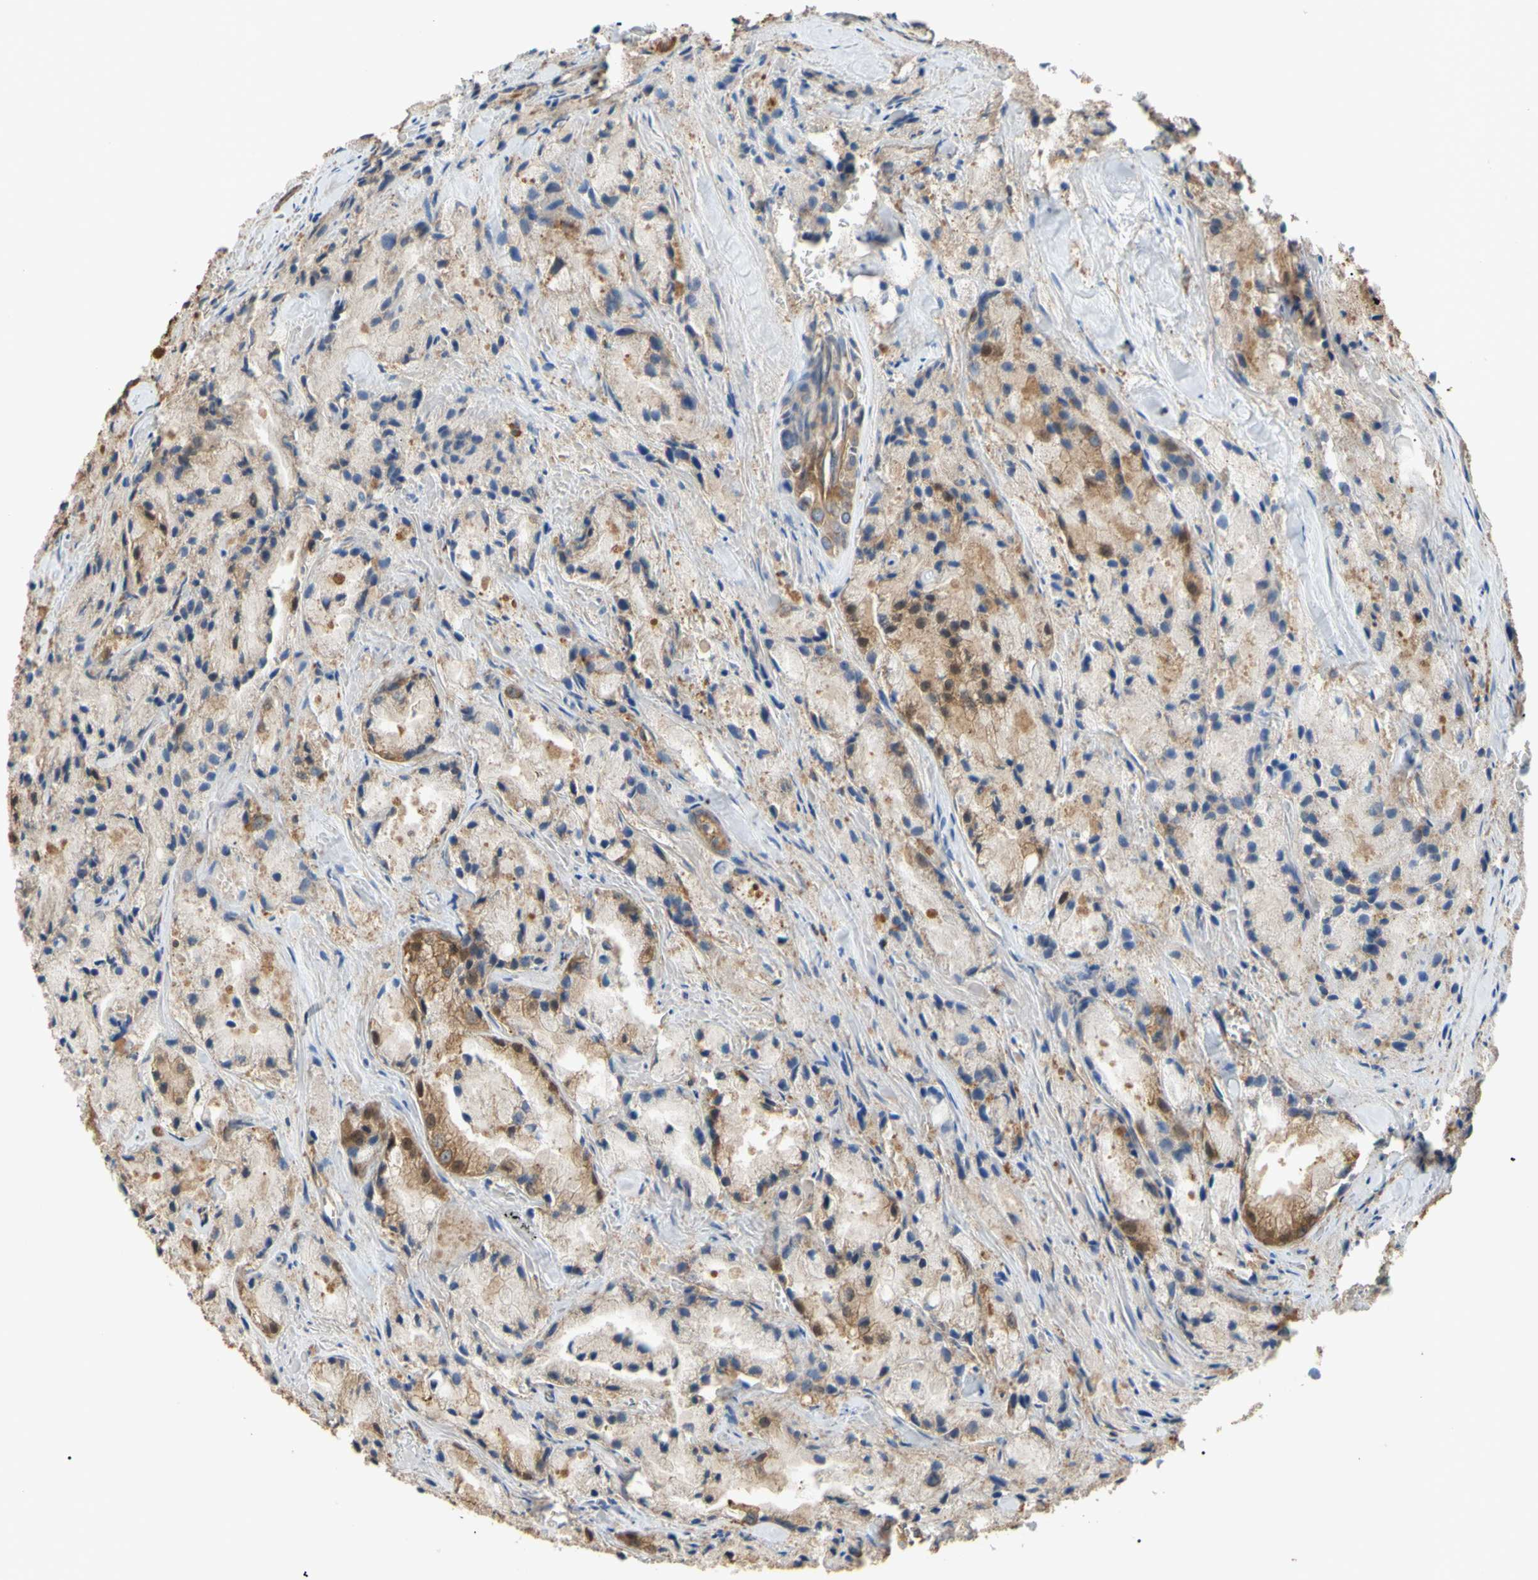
{"staining": {"intensity": "moderate", "quantity": "25%-75%", "location": "cytoplasmic/membranous"}, "tissue": "prostate cancer", "cell_type": "Tumor cells", "image_type": "cancer", "snomed": [{"axis": "morphology", "description": "Adenocarcinoma, Low grade"}, {"axis": "topography", "description": "Prostate"}], "caption": "IHC of prostate adenocarcinoma (low-grade) exhibits medium levels of moderate cytoplasmic/membranous positivity in approximately 25%-75% of tumor cells.", "gene": "CTTN", "patient": {"sex": "male", "age": 64}}